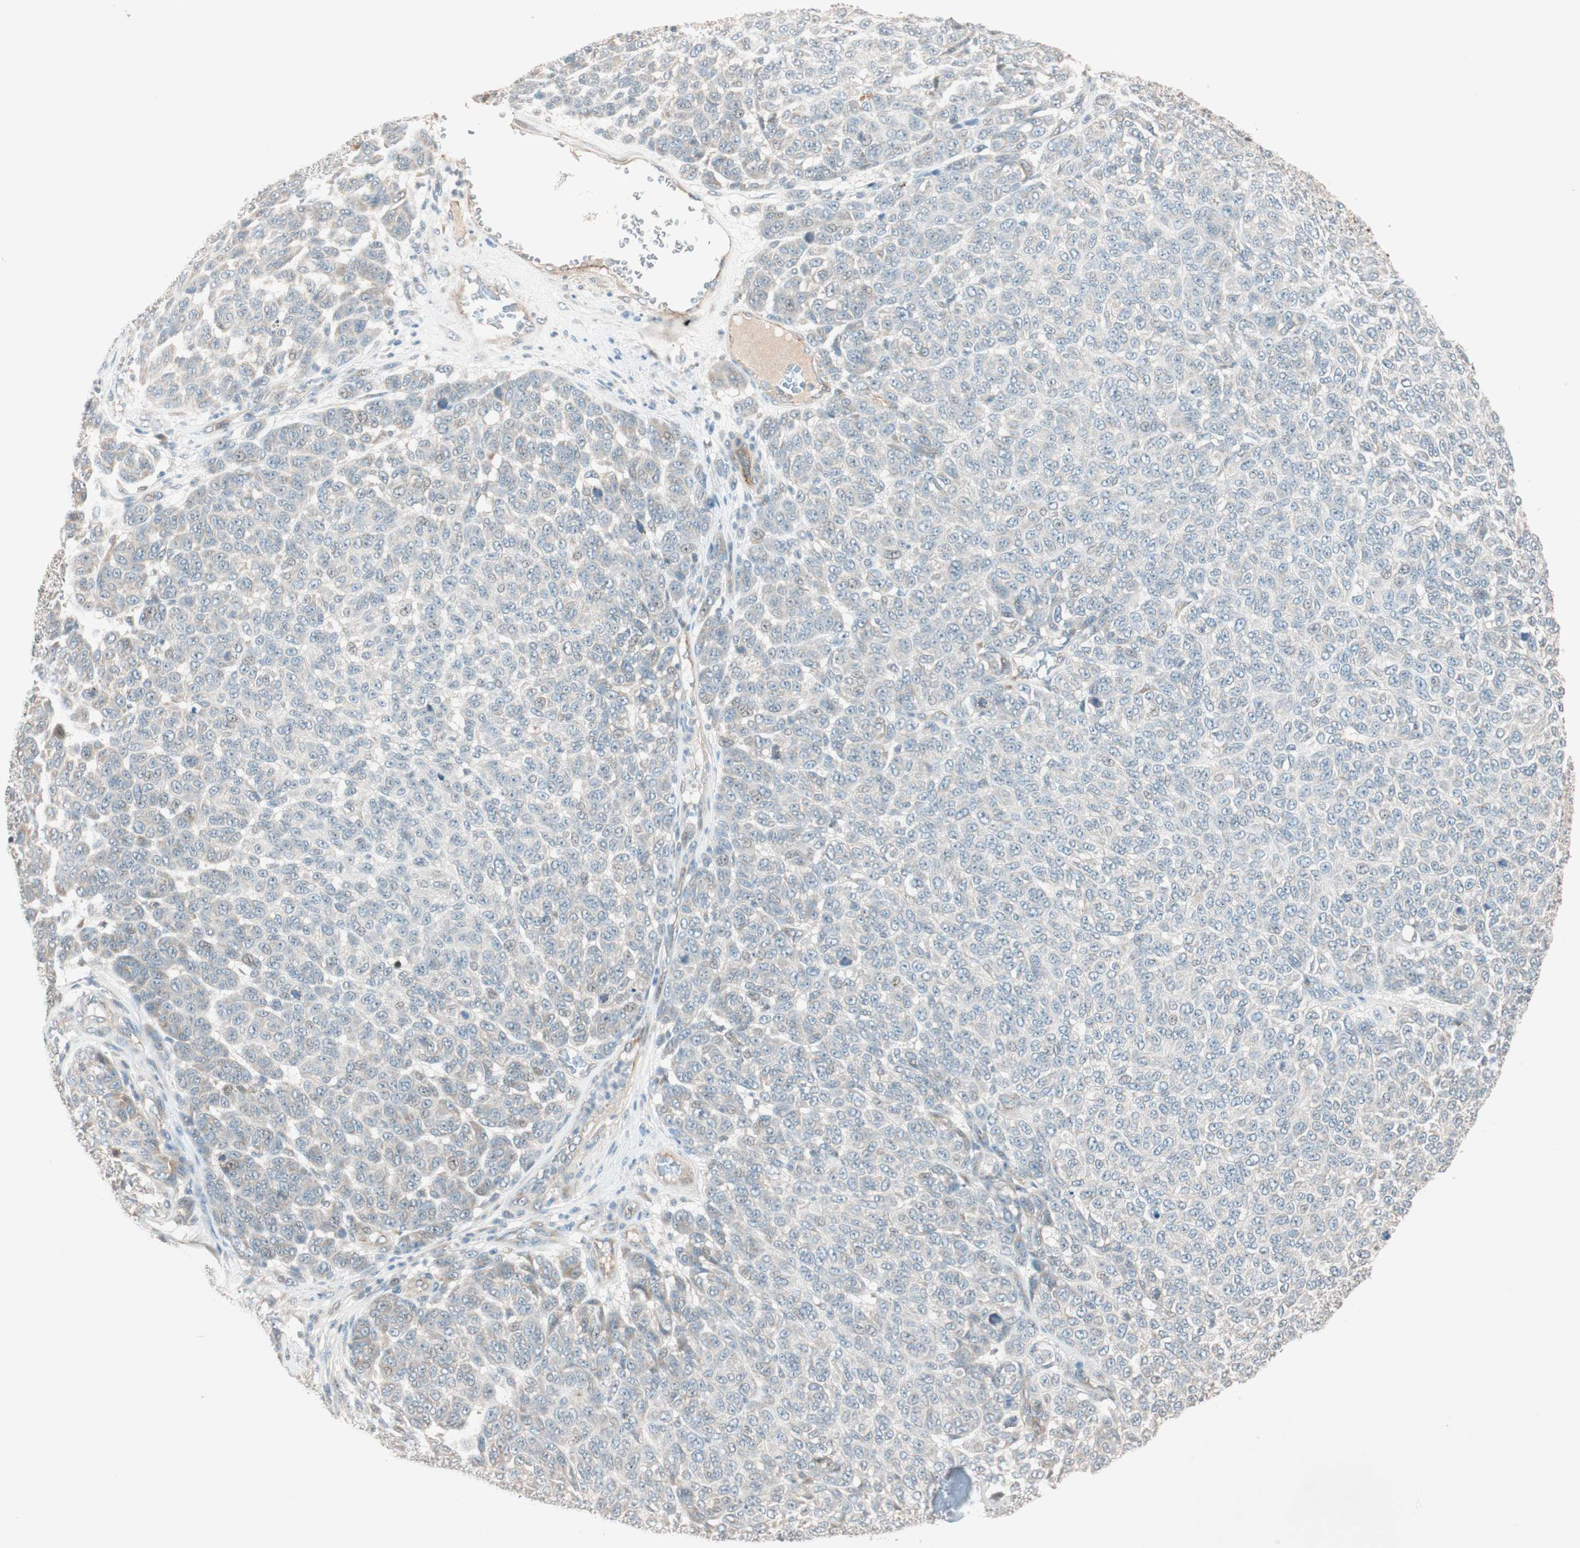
{"staining": {"intensity": "negative", "quantity": "none", "location": "none"}, "tissue": "melanoma", "cell_type": "Tumor cells", "image_type": "cancer", "snomed": [{"axis": "morphology", "description": "Malignant melanoma, NOS"}, {"axis": "topography", "description": "Skin"}], "caption": "High magnification brightfield microscopy of malignant melanoma stained with DAB (3,3'-diaminobenzidine) (brown) and counterstained with hematoxylin (blue): tumor cells show no significant expression.", "gene": "EPHA6", "patient": {"sex": "male", "age": 59}}